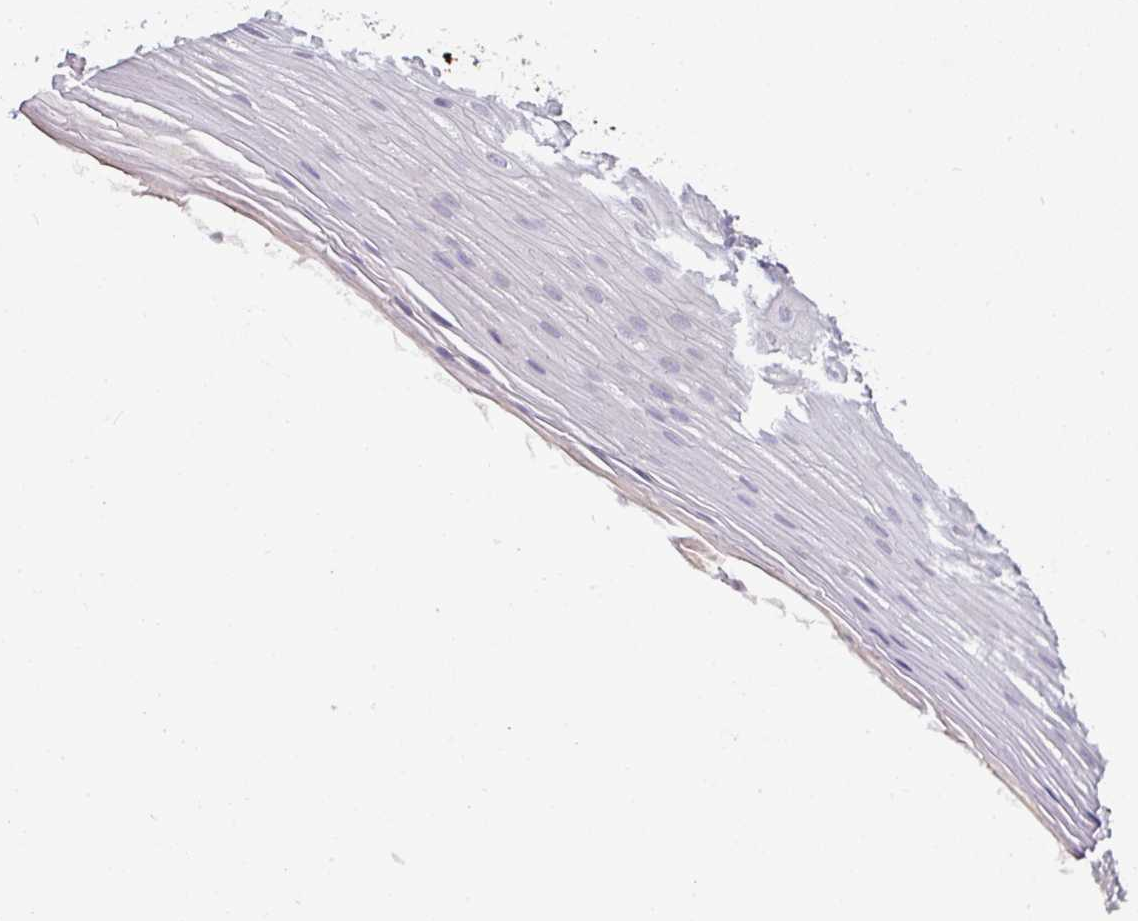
{"staining": {"intensity": "negative", "quantity": "none", "location": "none"}, "tissue": "oral mucosa", "cell_type": "Squamous epithelial cells", "image_type": "normal", "snomed": [{"axis": "morphology", "description": "Normal tissue, NOS"}, {"axis": "topography", "description": "Oral tissue"}], "caption": "Histopathology image shows no protein staining in squamous epithelial cells of benign oral mucosa.", "gene": "NAPSA", "patient": {"sex": "female", "age": 67}}